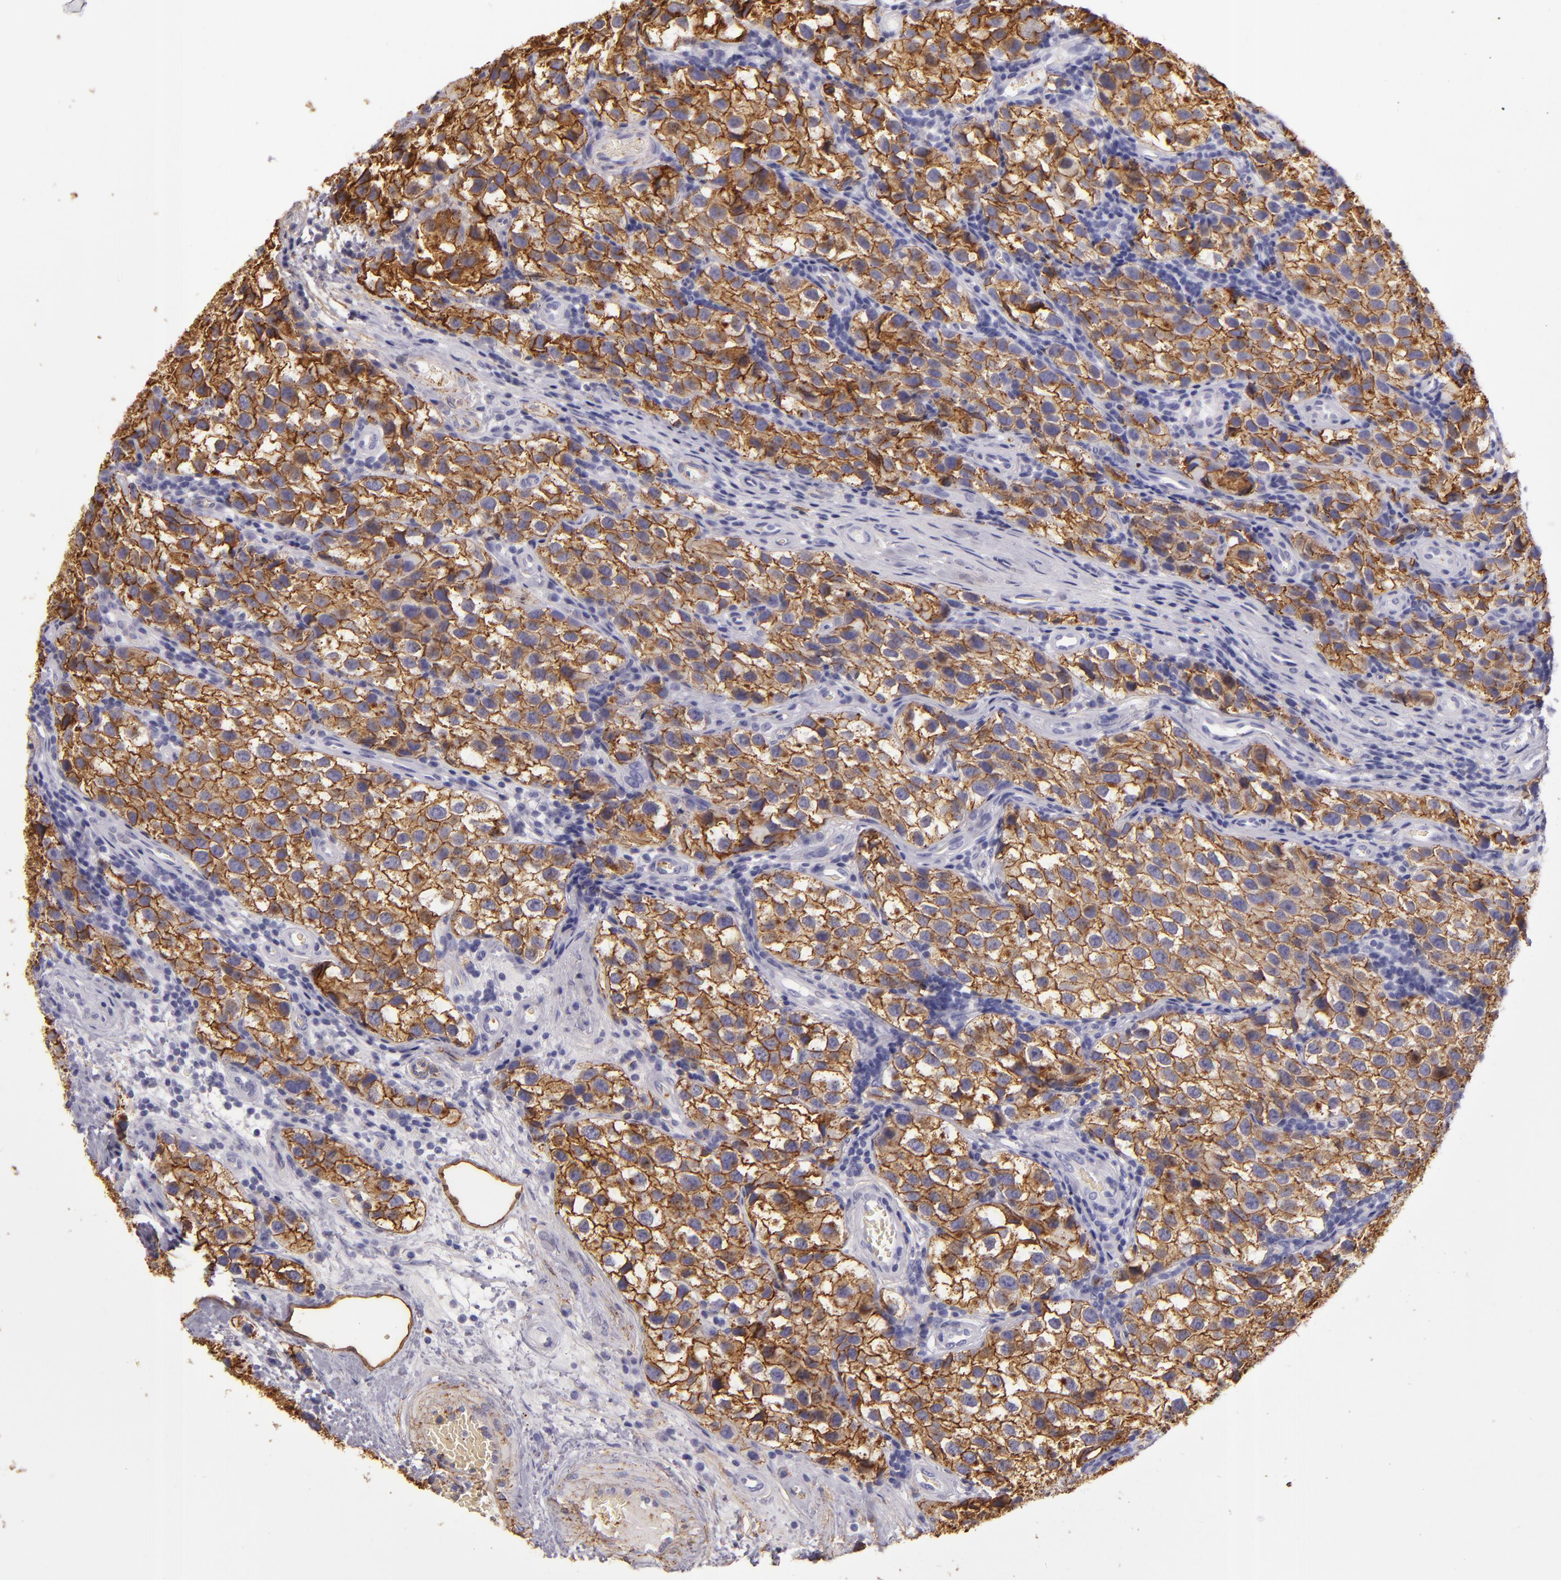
{"staining": {"intensity": "strong", "quantity": ">75%", "location": "cytoplasmic/membranous"}, "tissue": "testis cancer", "cell_type": "Tumor cells", "image_type": "cancer", "snomed": [{"axis": "morphology", "description": "Seminoma, NOS"}, {"axis": "topography", "description": "Testis"}], "caption": "Immunohistochemical staining of human testis cancer reveals strong cytoplasmic/membranous protein expression in approximately >75% of tumor cells.", "gene": "CD9", "patient": {"sex": "male", "age": 39}}